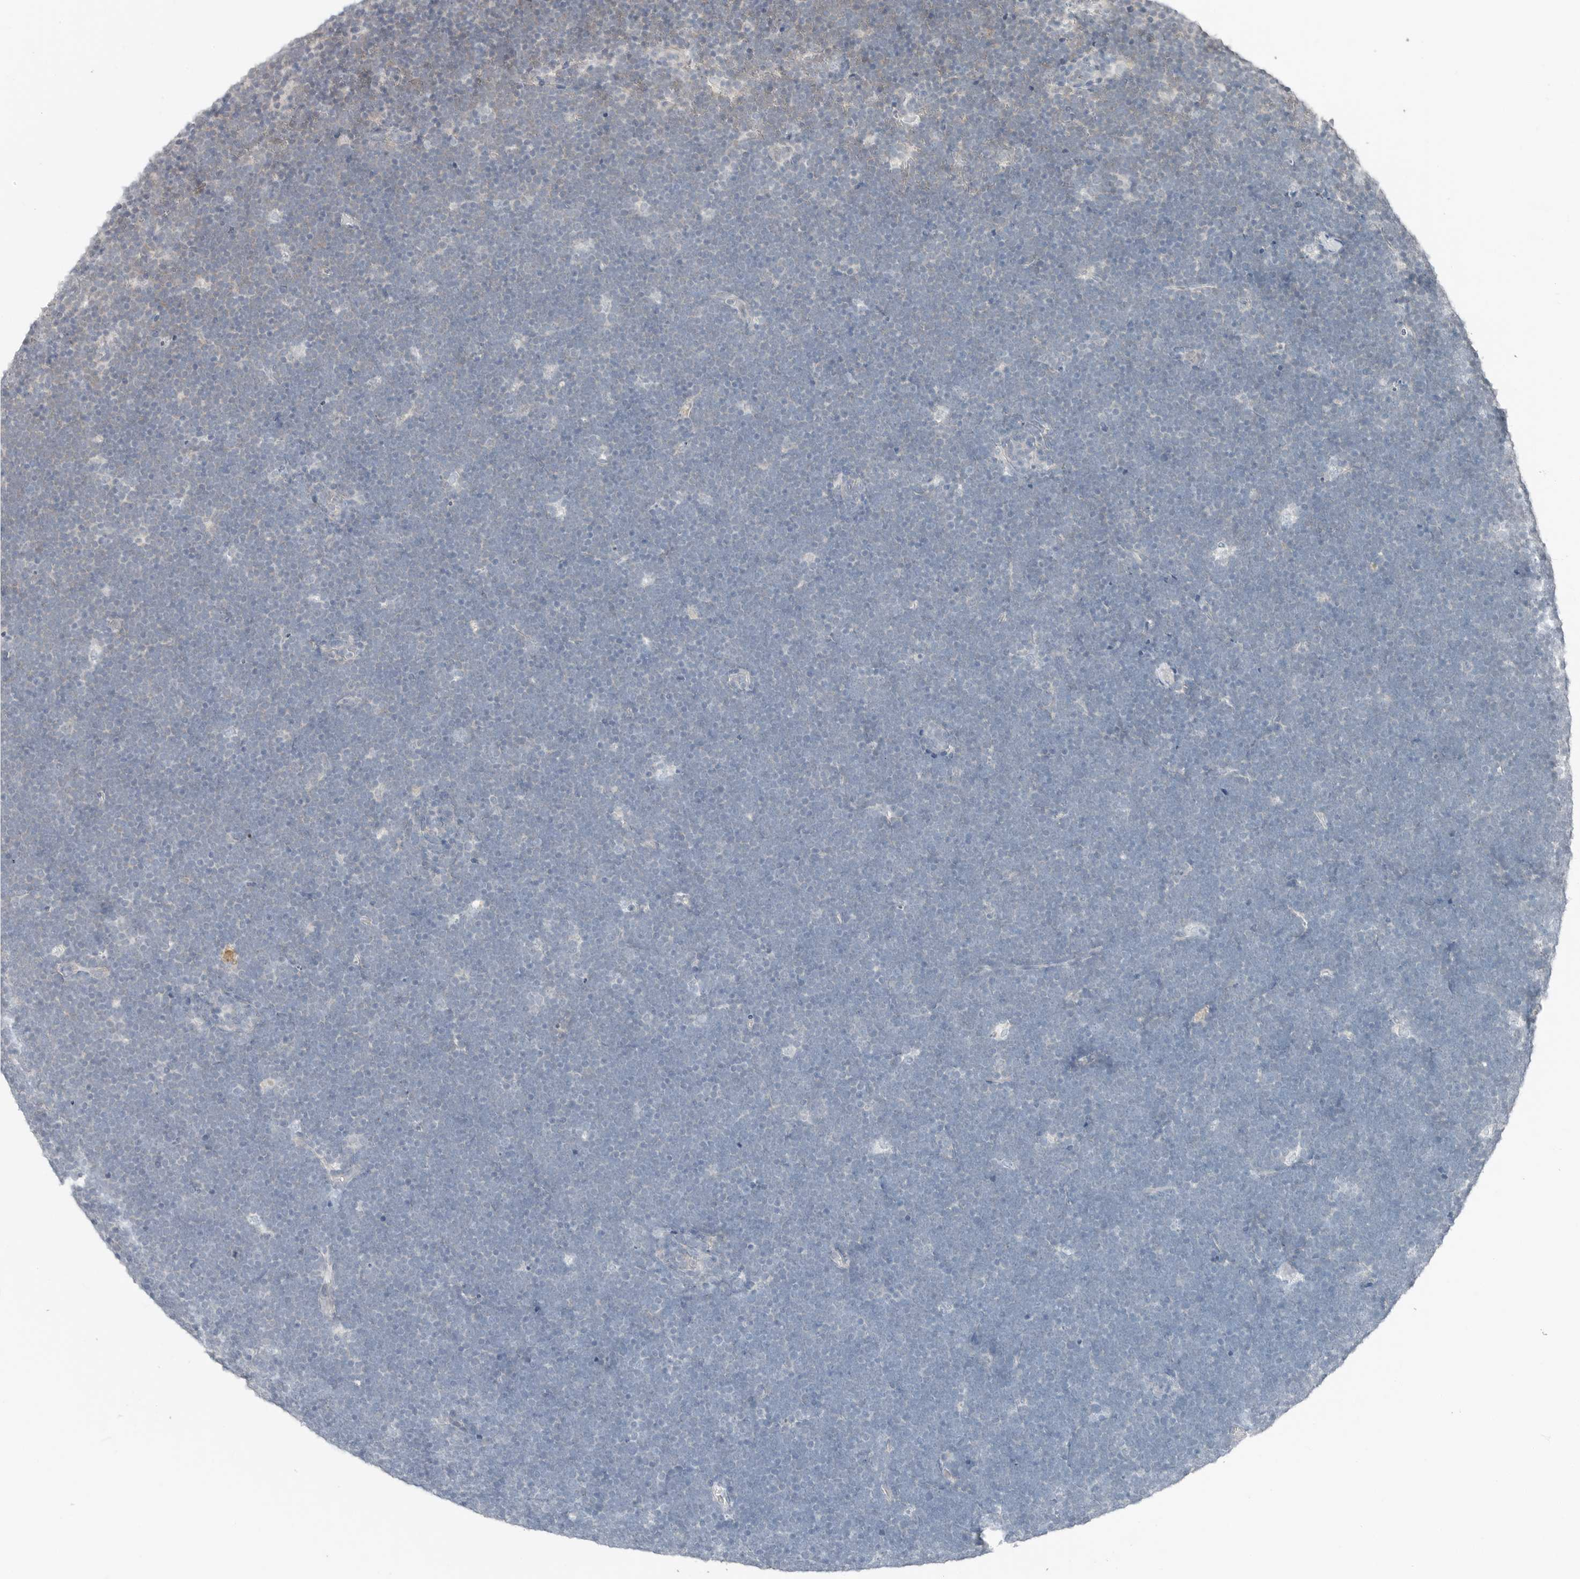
{"staining": {"intensity": "negative", "quantity": "none", "location": "none"}, "tissue": "lymphoma", "cell_type": "Tumor cells", "image_type": "cancer", "snomed": [{"axis": "morphology", "description": "Malignant lymphoma, non-Hodgkin's type, High grade"}, {"axis": "topography", "description": "Lymph node"}], "caption": "Human high-grade malignant lymphoma, non-Hodgkin's type stained for a protein using IHC shows no staining in tumor cells.", "gene": "FCRLB", "patient": {"sex": "male", "age": 13}}